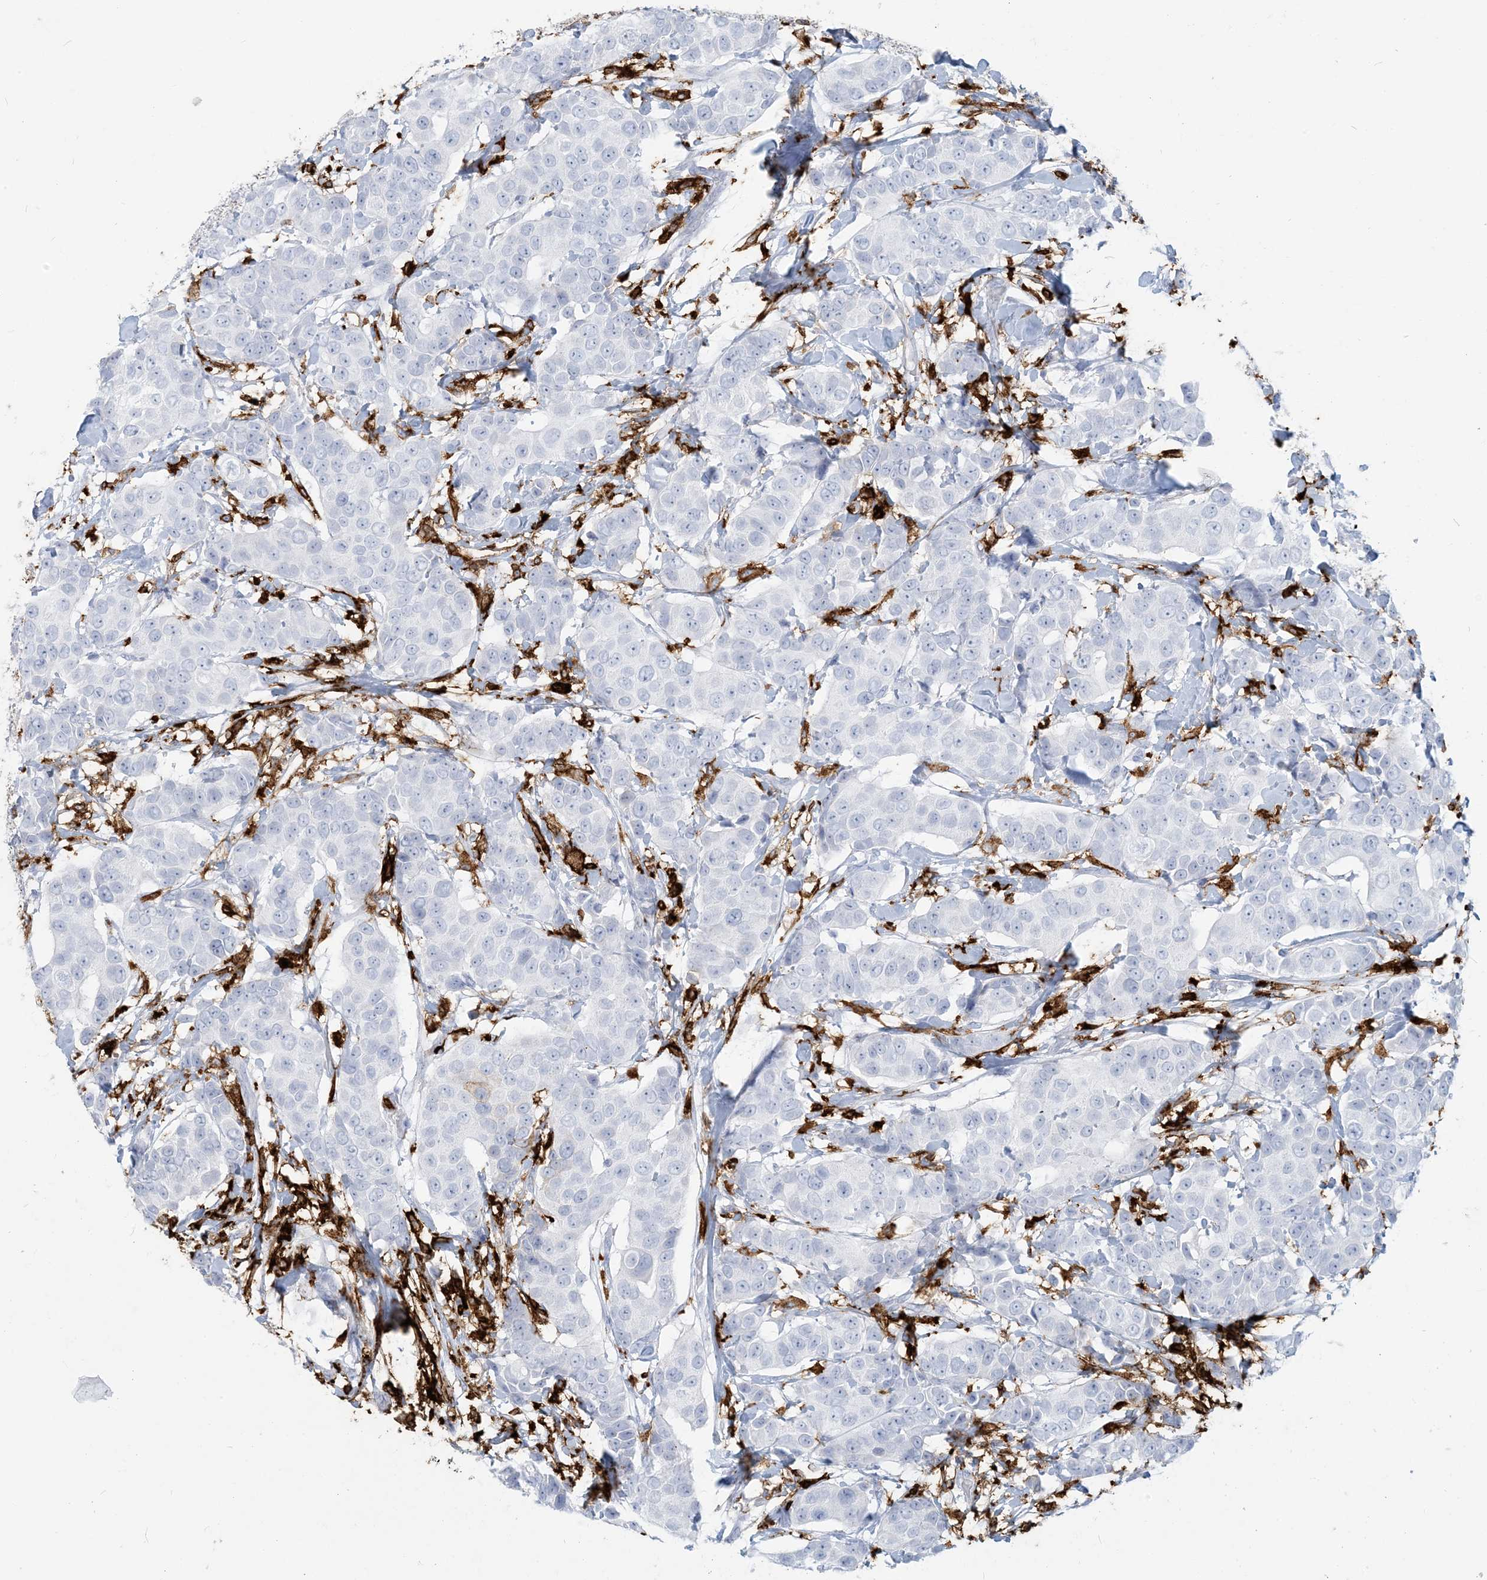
{"staining": {"intensity": "negative", "quantity": "none", "location": "none"}, "tissue": "breast cancer", "cell_type": "Tumor cells", "image_type": "cancer", "snomed": [{"axis": "morphology", "description": "Normal tissue, NOS"}, {"axis": "morphology", "description": "Duct carcinoma"}, {"axis": "topography", "description": "Breast"}], "caption": "This is an IHC image of breast cancer (intraductal carcinoma). There is no staining in tumor cells.", "gene": "HLA-DRB1", "patient": {"sex": "female", "age": 39}}